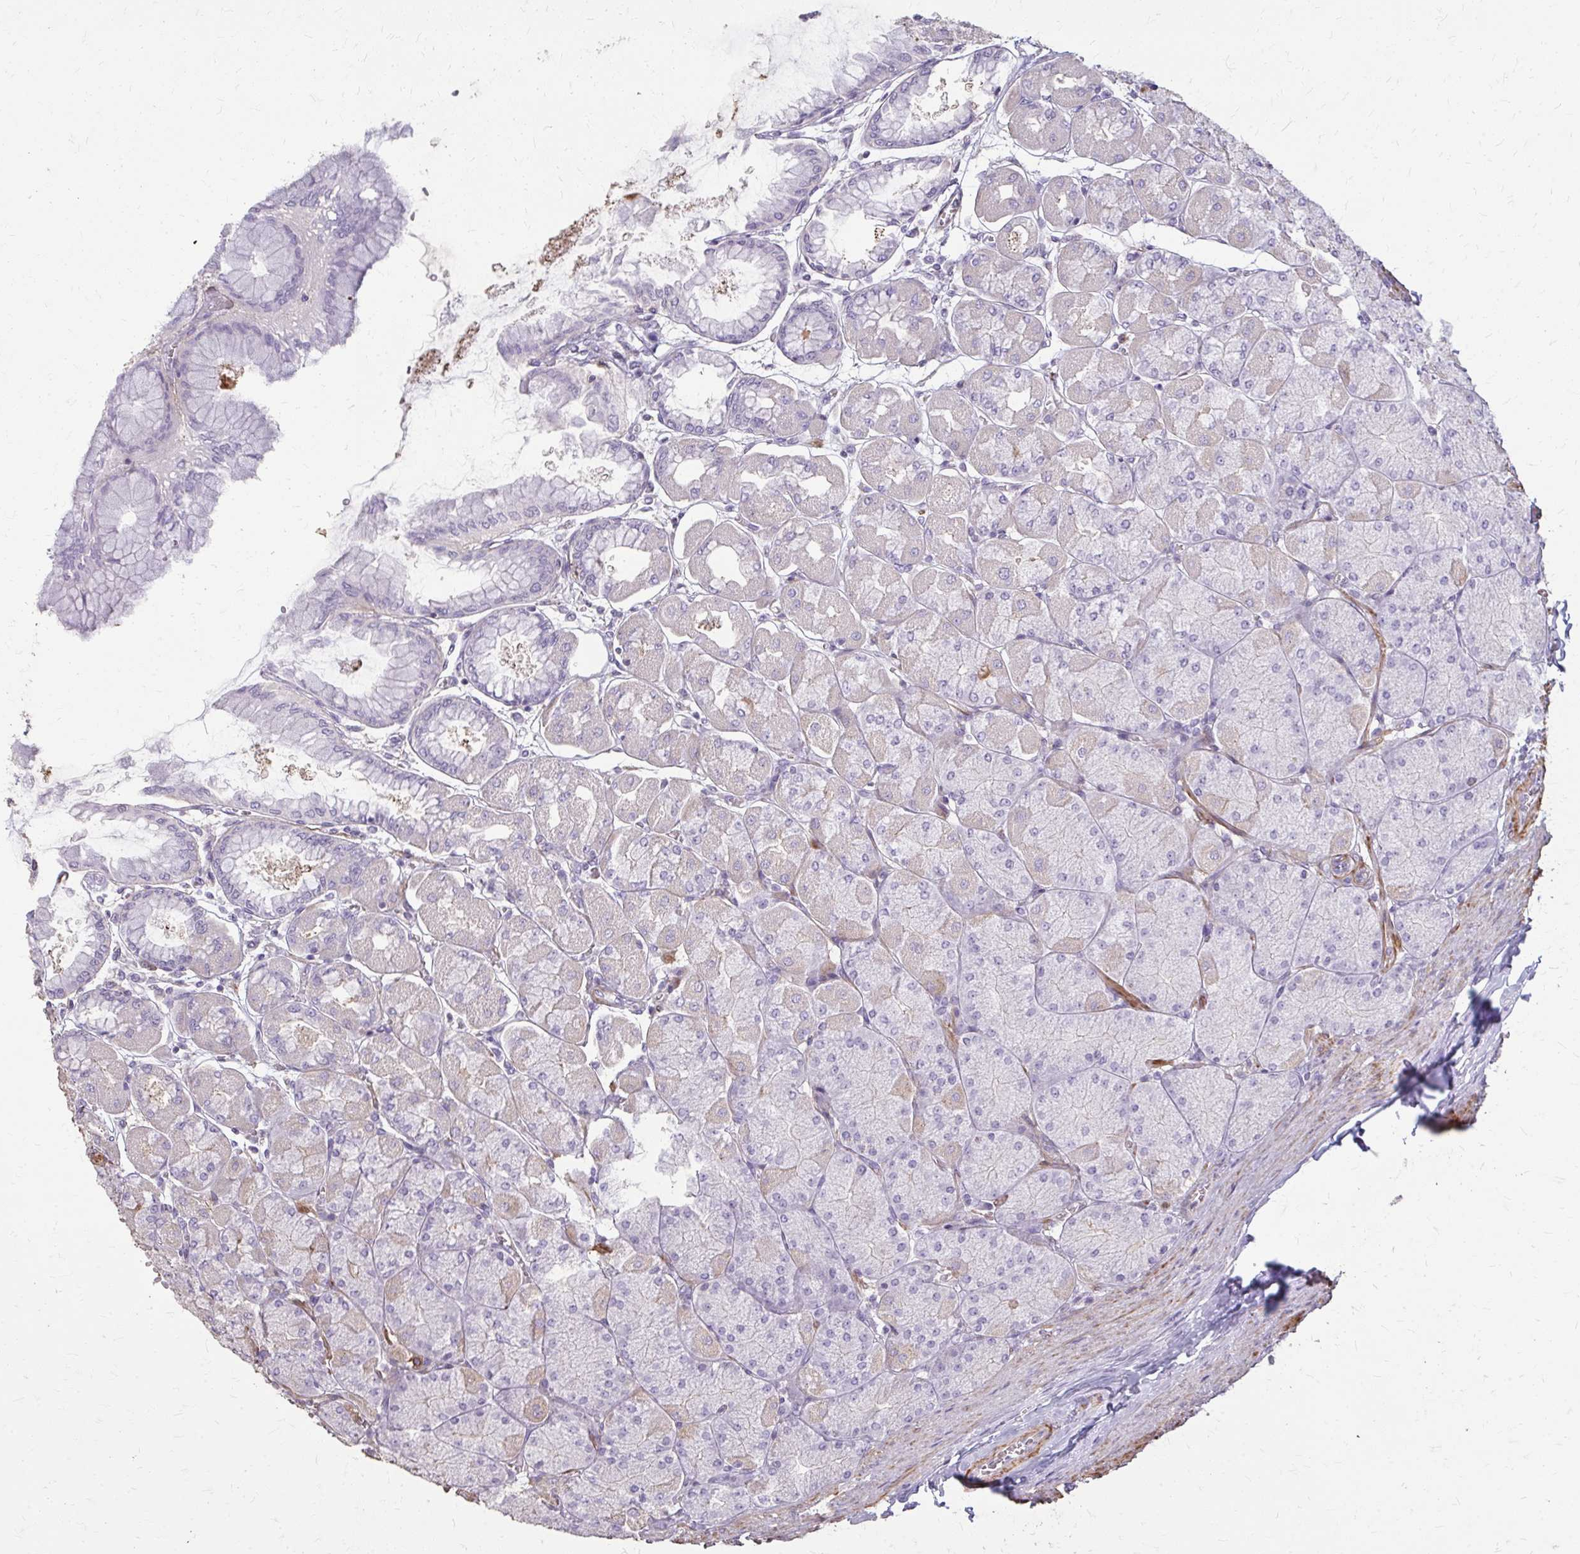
{"staining": {"intensity": "negative", "quantity": "none", "location": "none"}, "tissue": "stomach", "cell_type": "Glandular cells", "image_type": "normal", "snomed": [{"axis": "morphology", "description": "Normal tissue, NOS"}, {"axis": "topography", "description": "Stomach, upper"}], "caption": "The micrograph reveals no significant positivity in glandular cells of stomach. (DAB (3,3'-diaminobenzidine) IHC with hematoxylin counter stain).", "gene": "TENM4", "patient": {"sex": "female", "age": 56}}